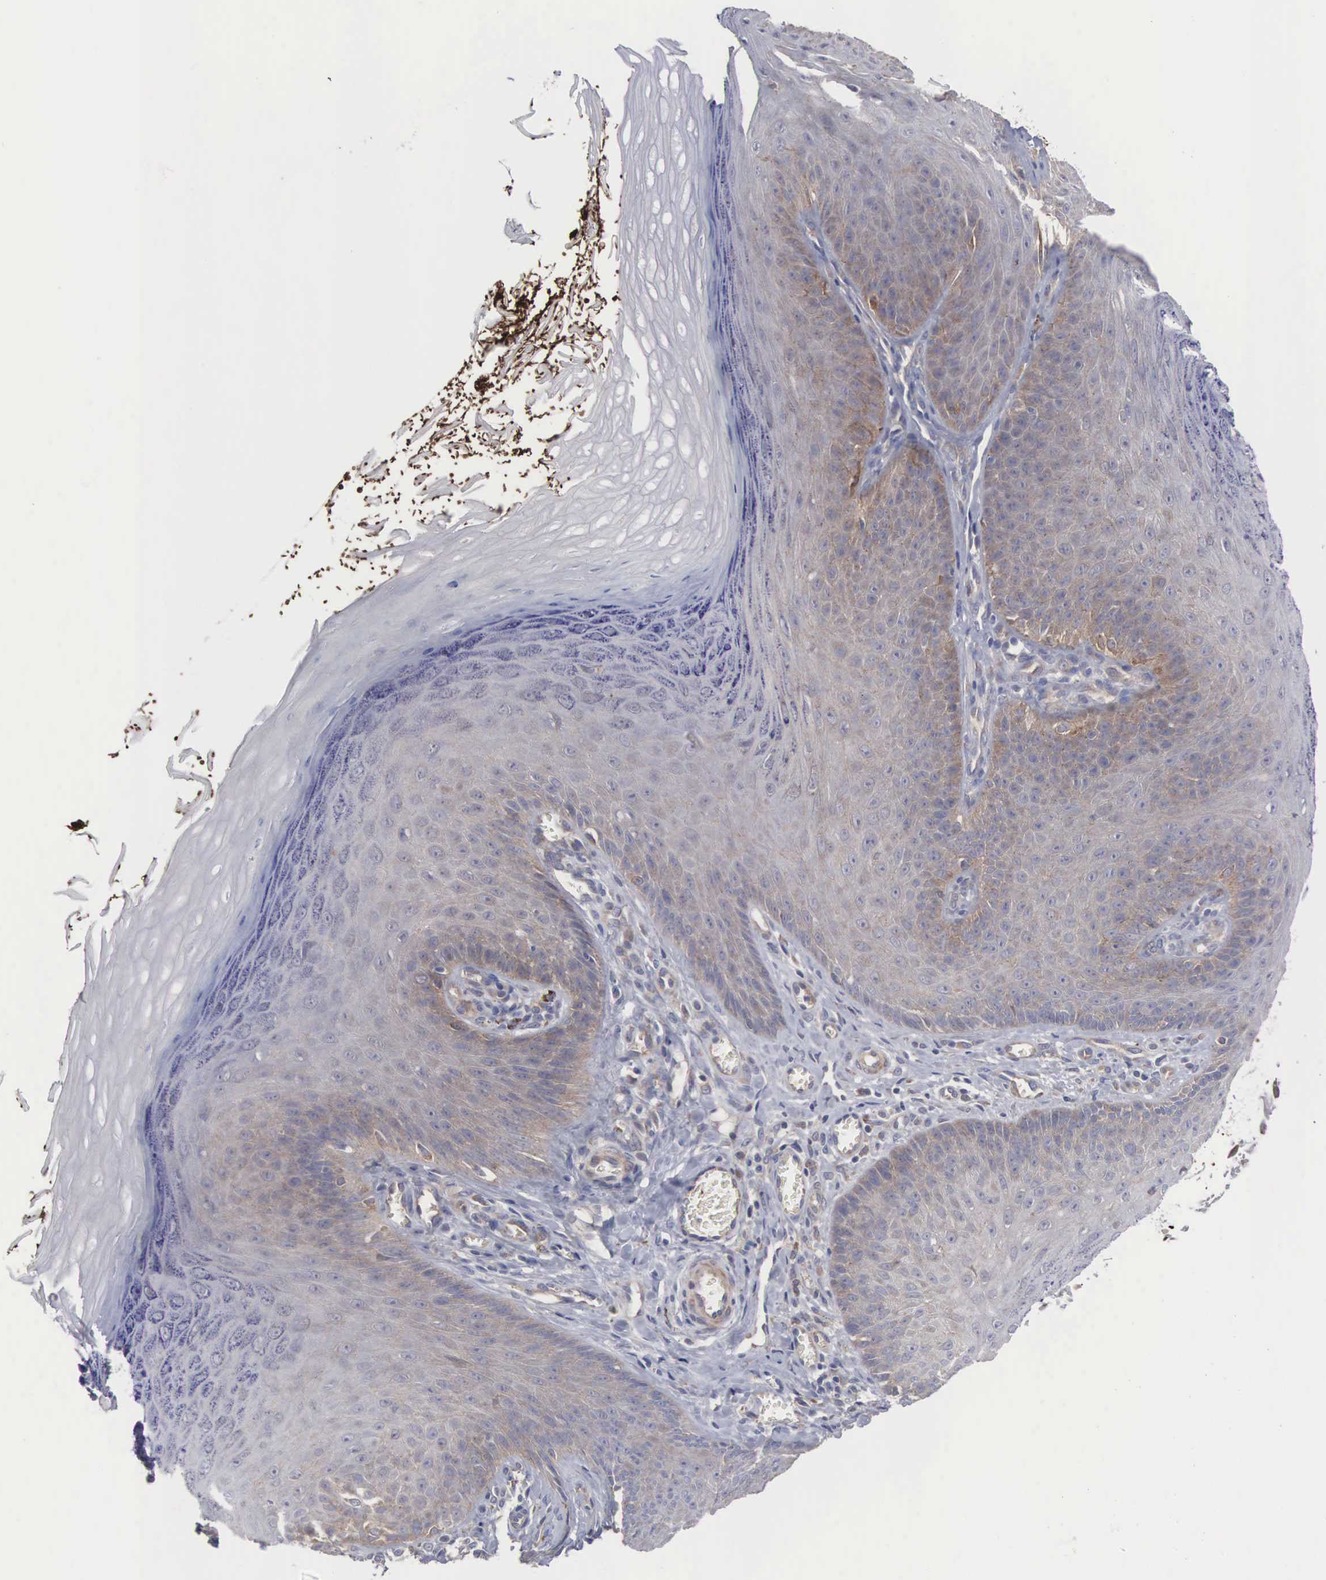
{"staining": {"intensity": "negative", "quantity": "none", "location": "none"}, "tissue": "skin", "cell_type": "Fibroblasts", "image_type": "normal", "snomed": [{"axis": "morphology", "description": "Normal tissue, NOS"}, {"axis": "topography", "description": "Skin"}], "caption": "Immunohistochemistry (IHC) histopathology image of unremarkable skin: human skin stained with DAB (3,3'-diaminobenzidine) exhibits no significant protein positivity in fibroblasts. (DAB (3,3'-diaminobenzidine) IHC visualized using brightfield microscopy, high magnification).", "gene": "INF2", "patient": {"sex": "female", "age": 15}}